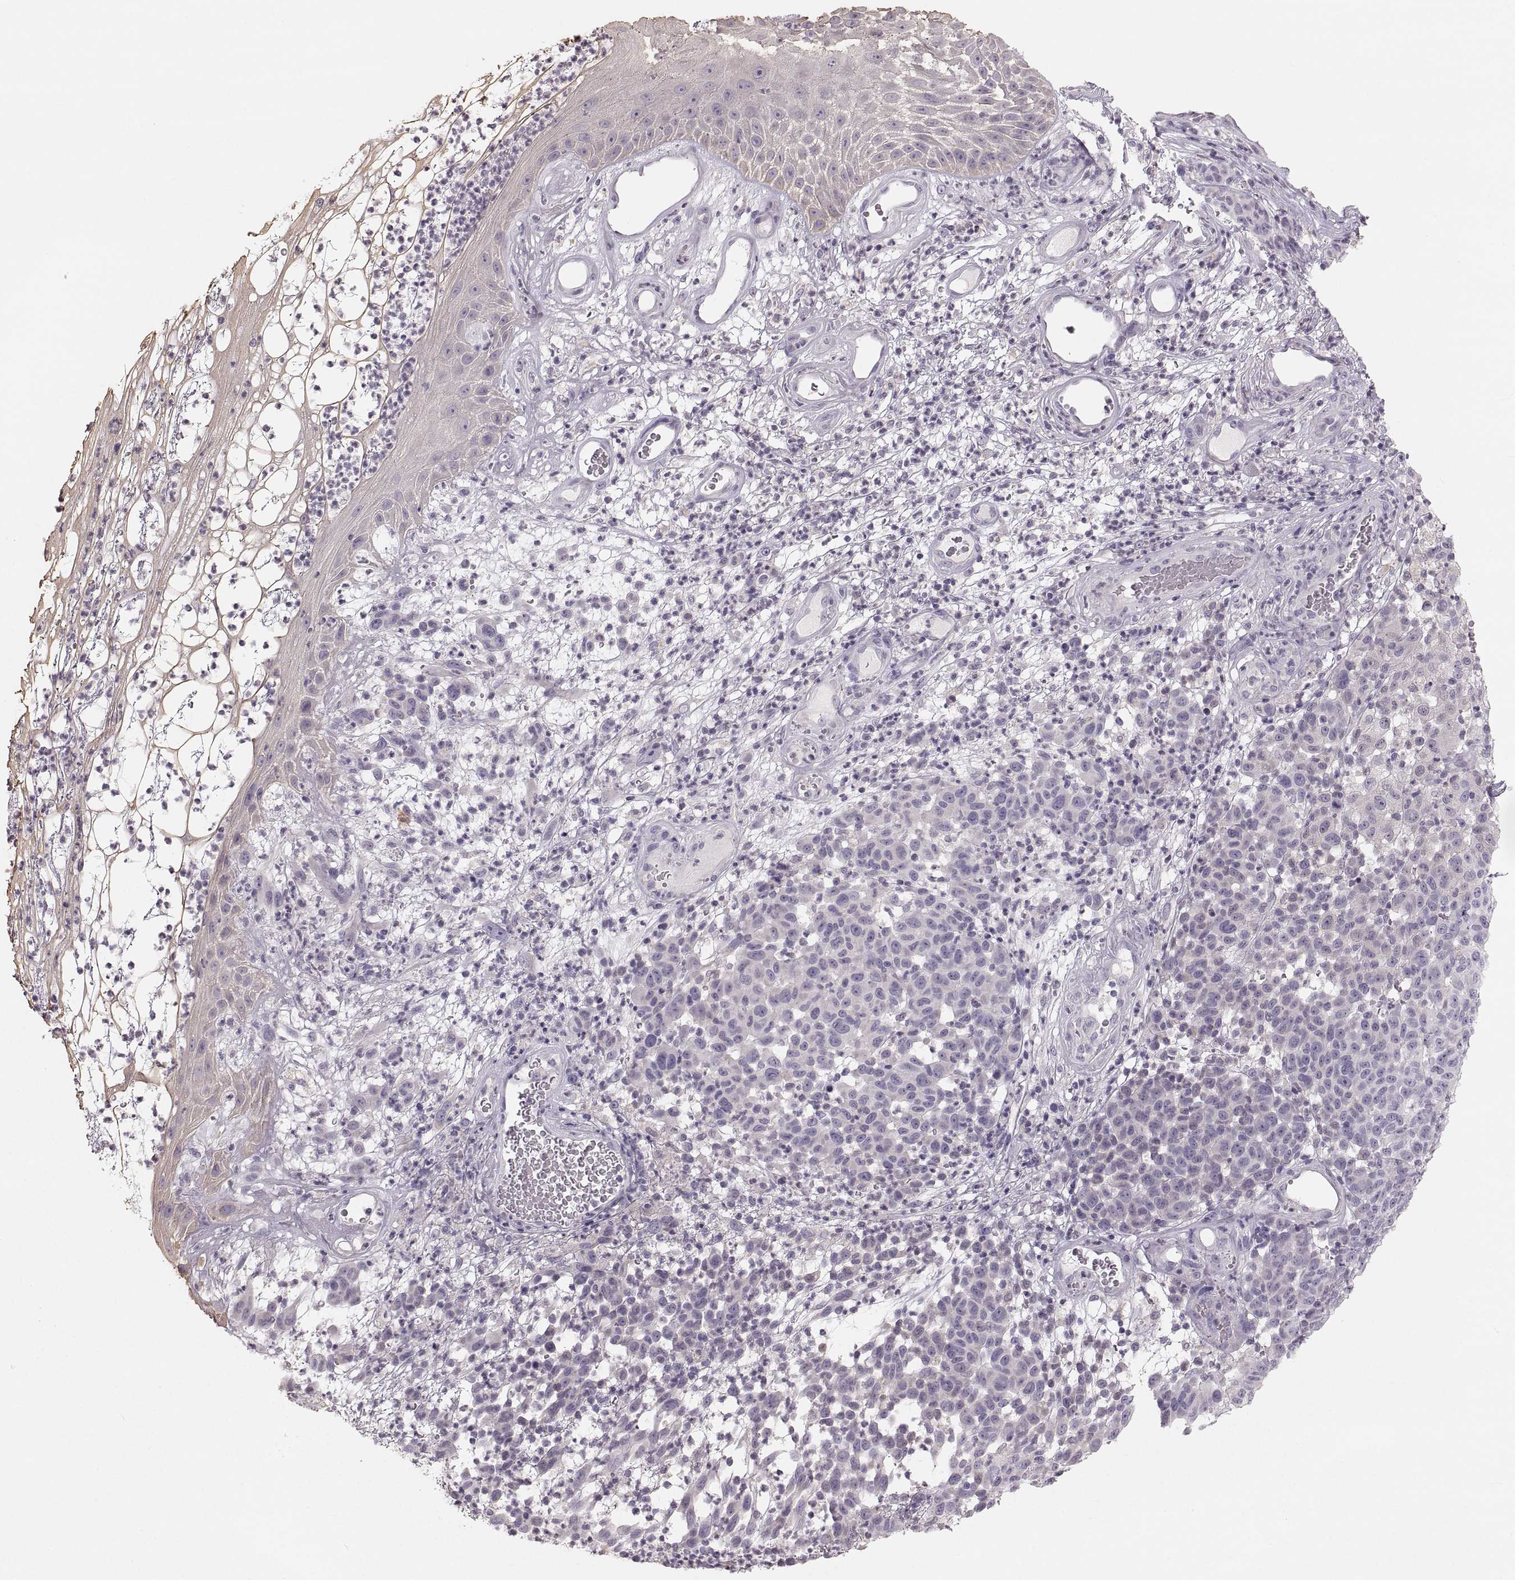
{"staining": {"intensity": "negative", "quantity": "none", "location": "none"}, "tissue": "melanoma", "cell_type": "Tumor cells", "image_type": "cancer", "snomed": [{"axis": "morphology", "description": "Malignant melanoma, NOS"}, {"axis": "topography", "description": "Skin"}], "caption": "Immunohistochemistry (IHC) of melanoma exhibits no staining in tumor cells. (Immunohistochemistry, brightfield microscopy, high magnification).", "gene": "RUNDC3A", "patient": {"sex": "male", "age": 59}}